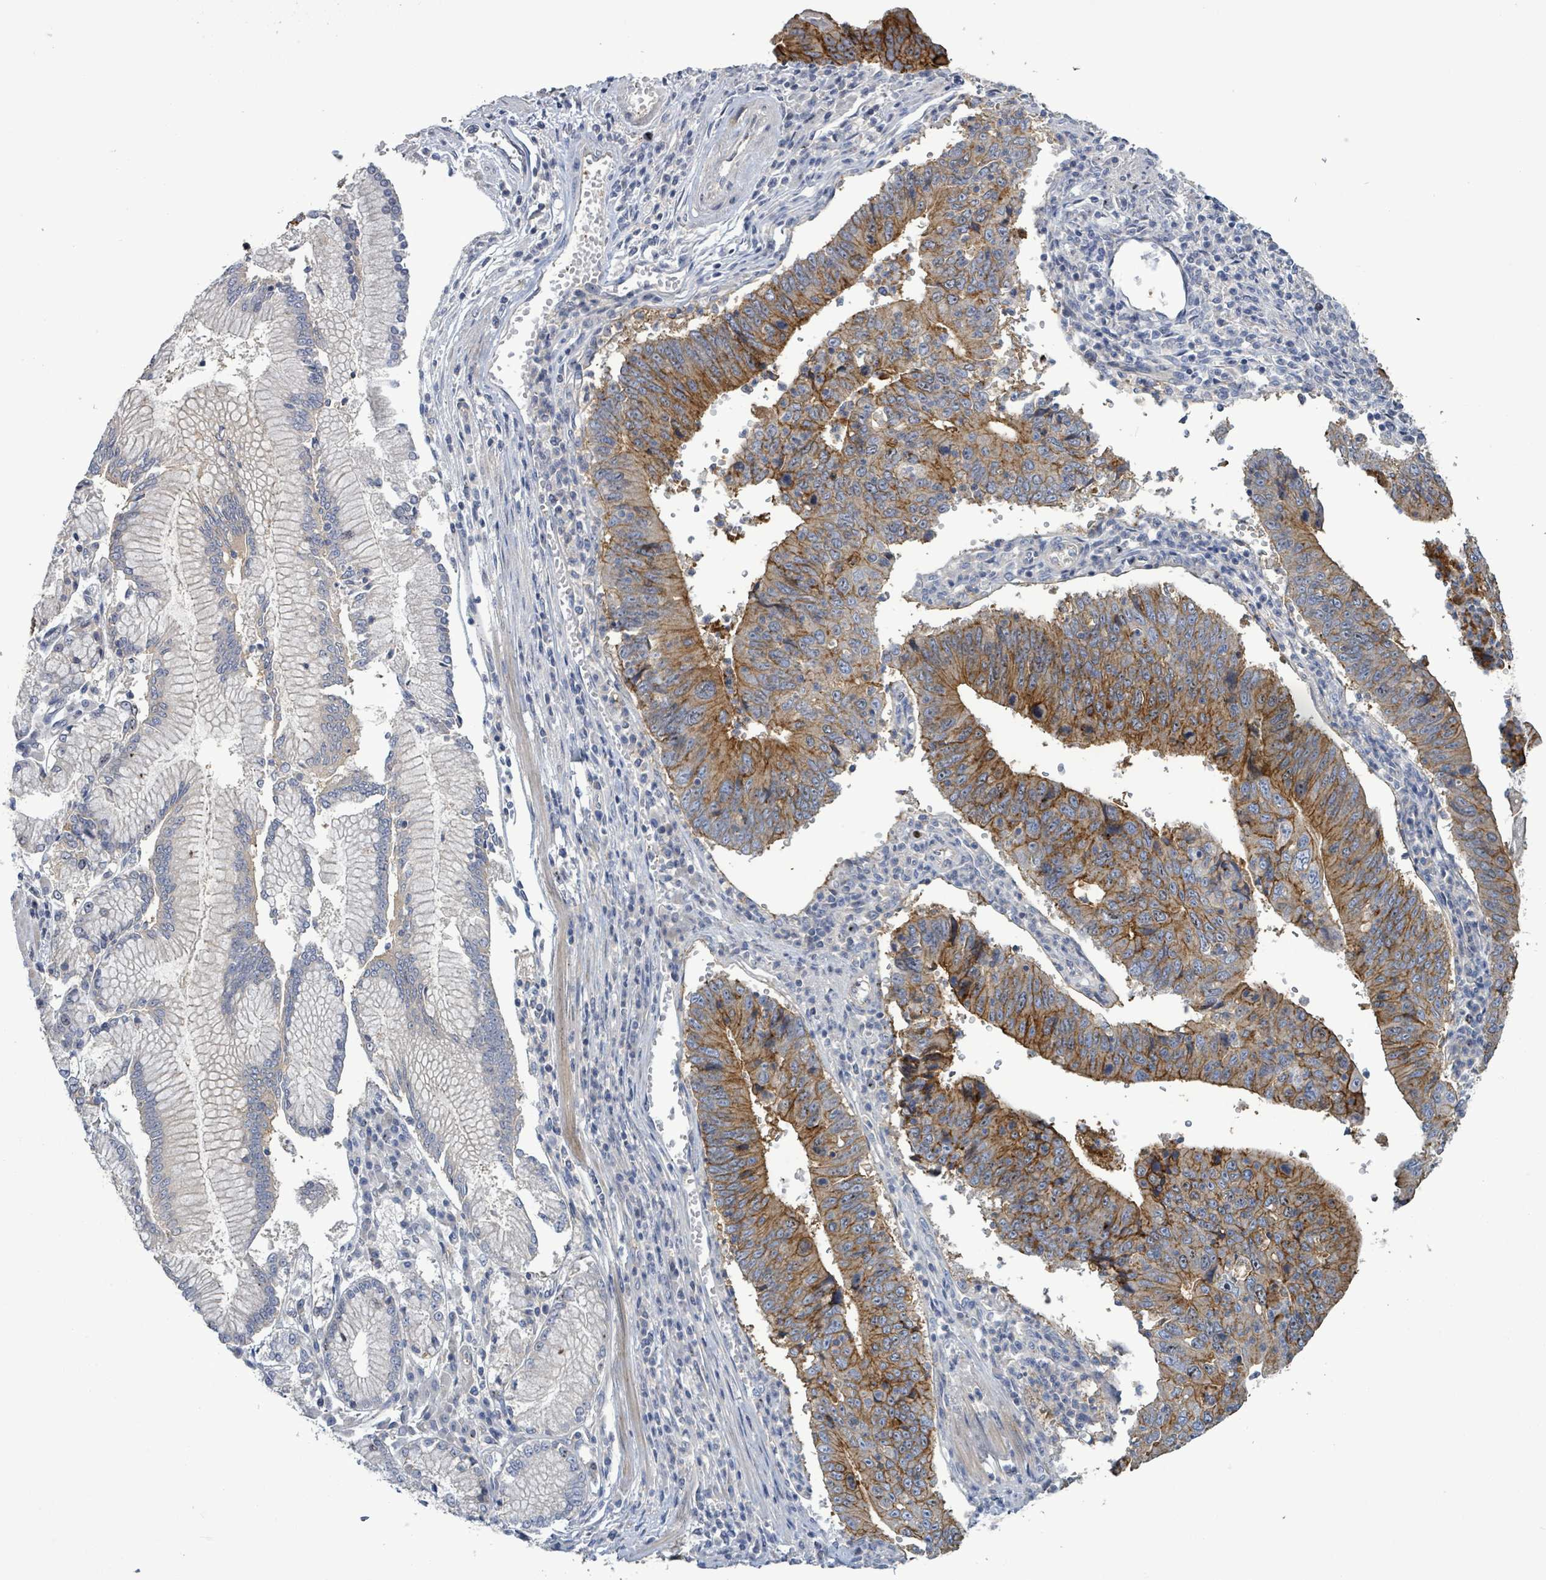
{"staining": {"intensity": "moderate", "quantity": ">75%", "location": "cytoplasmic/membranous"}, "tissue": "stomach cancer", "cell_type": "Tumor cells", "image_type": "cancer", "snomed": [{"axis": "morphology", "description": "Adenocarcinoma, NOS"}, {"axis": "topography", "description": "Stomach"}], "caption": "This histopathology image reveals IHC staining of human stomach cancer (adenocarcinoma), with medium moderate cytoplasmic/membranous positivity in about >75% of tumor cells.", "gene": "KRAS", "patient": {"sex": "male", "age": 59}}